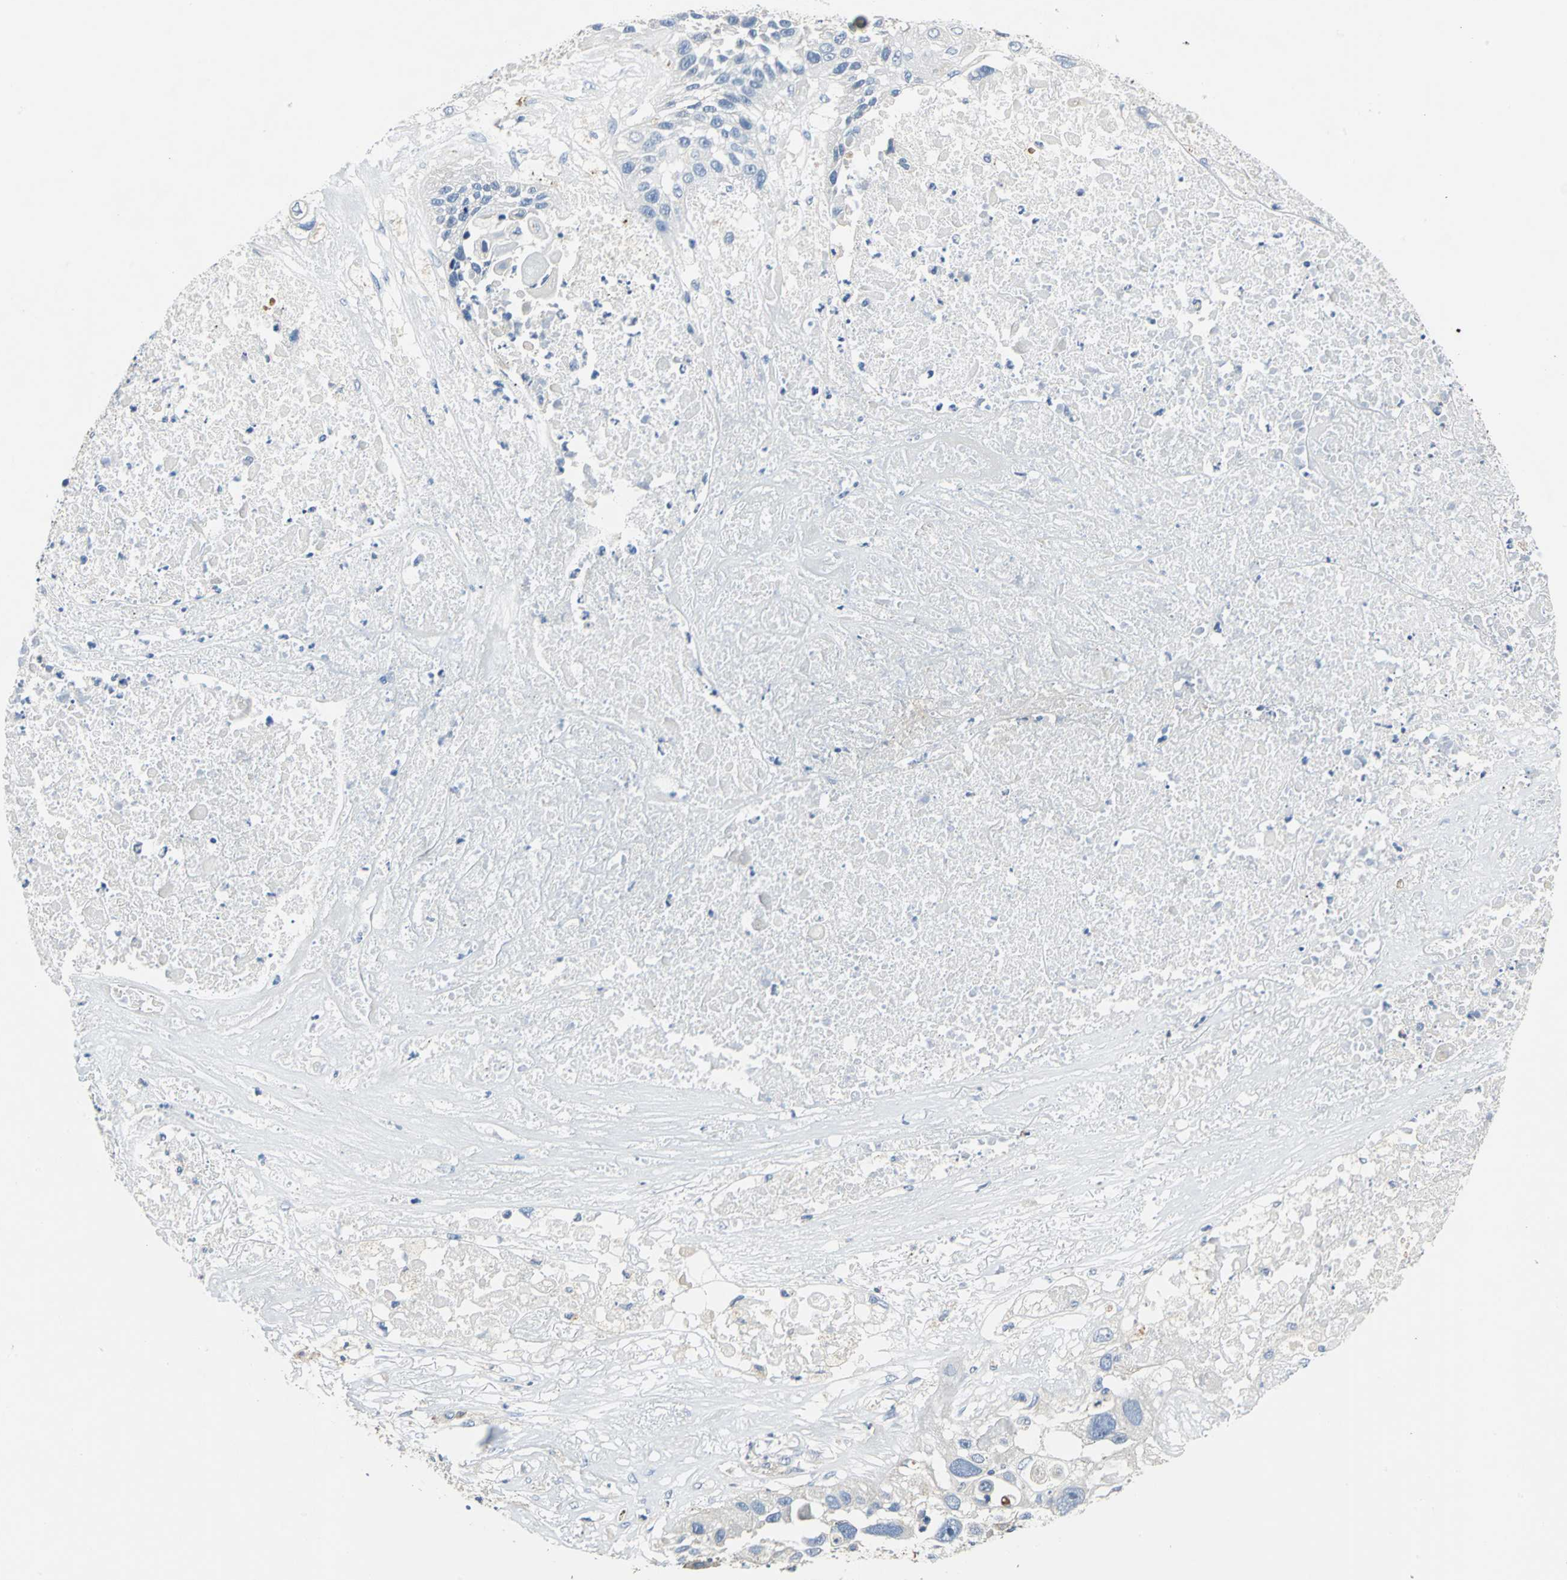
{"staining": {"intensity": "negative", "quantity": "none", "location": "none"}, "tissue": "lung cancer", "cell_type": "Tumor cells", "image_type": "cancer", "snomed": [{"axis": "morphology", "description": "Squamous cell carcinoma, NOS"}, {"axis": "topography", "description": "Lung"}], "caption": "High power microscopy image of an immunohistochemistry (IHC) histopathology image of lung cancer, revealing no significant expression in tumor cells.", "gene": "RASD2", "patient": {"sex": "male", "age": 71}}